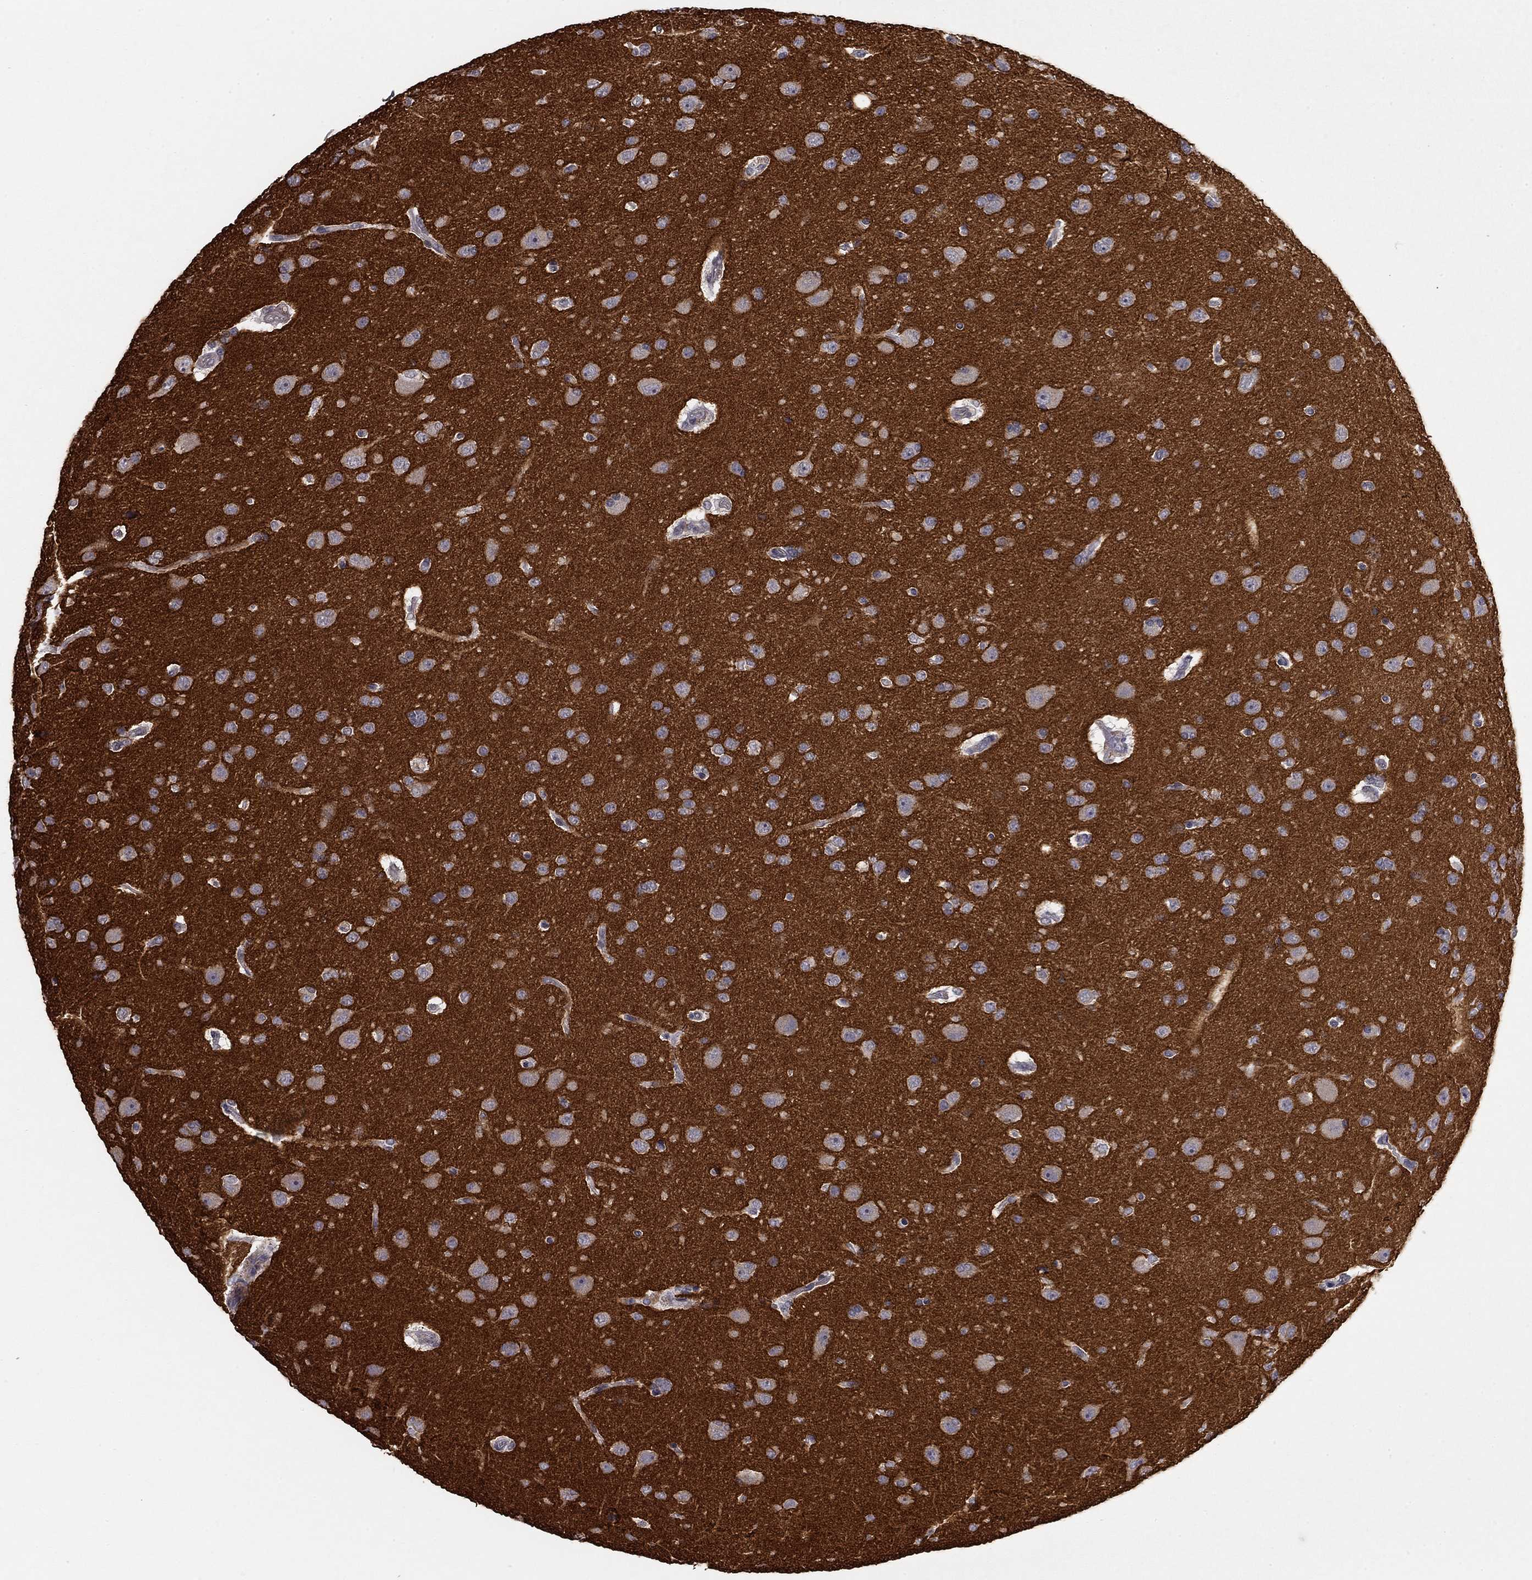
{"staining": {"intensity": "negative", "quantity": "none", "location": "none"}, "tissue": "glioma", "cell_type": "Tumor cells", "image_type": "cancer", "snomed": [{"axis": "morphology", "description": "Glioma, malignant, NOS"}, {"axis": "topography", "description": "Cerebral cortex"}], "caption": "Histopathology image shows no significant protein staining in tumor cells of glioma (malignant). (DAB (3,3'-diaminobenzidine) immunohistochemistry with hematoxylin counter stain).", "gene": "PRRT2", "patient": {"sex": "male", "age": 58}}